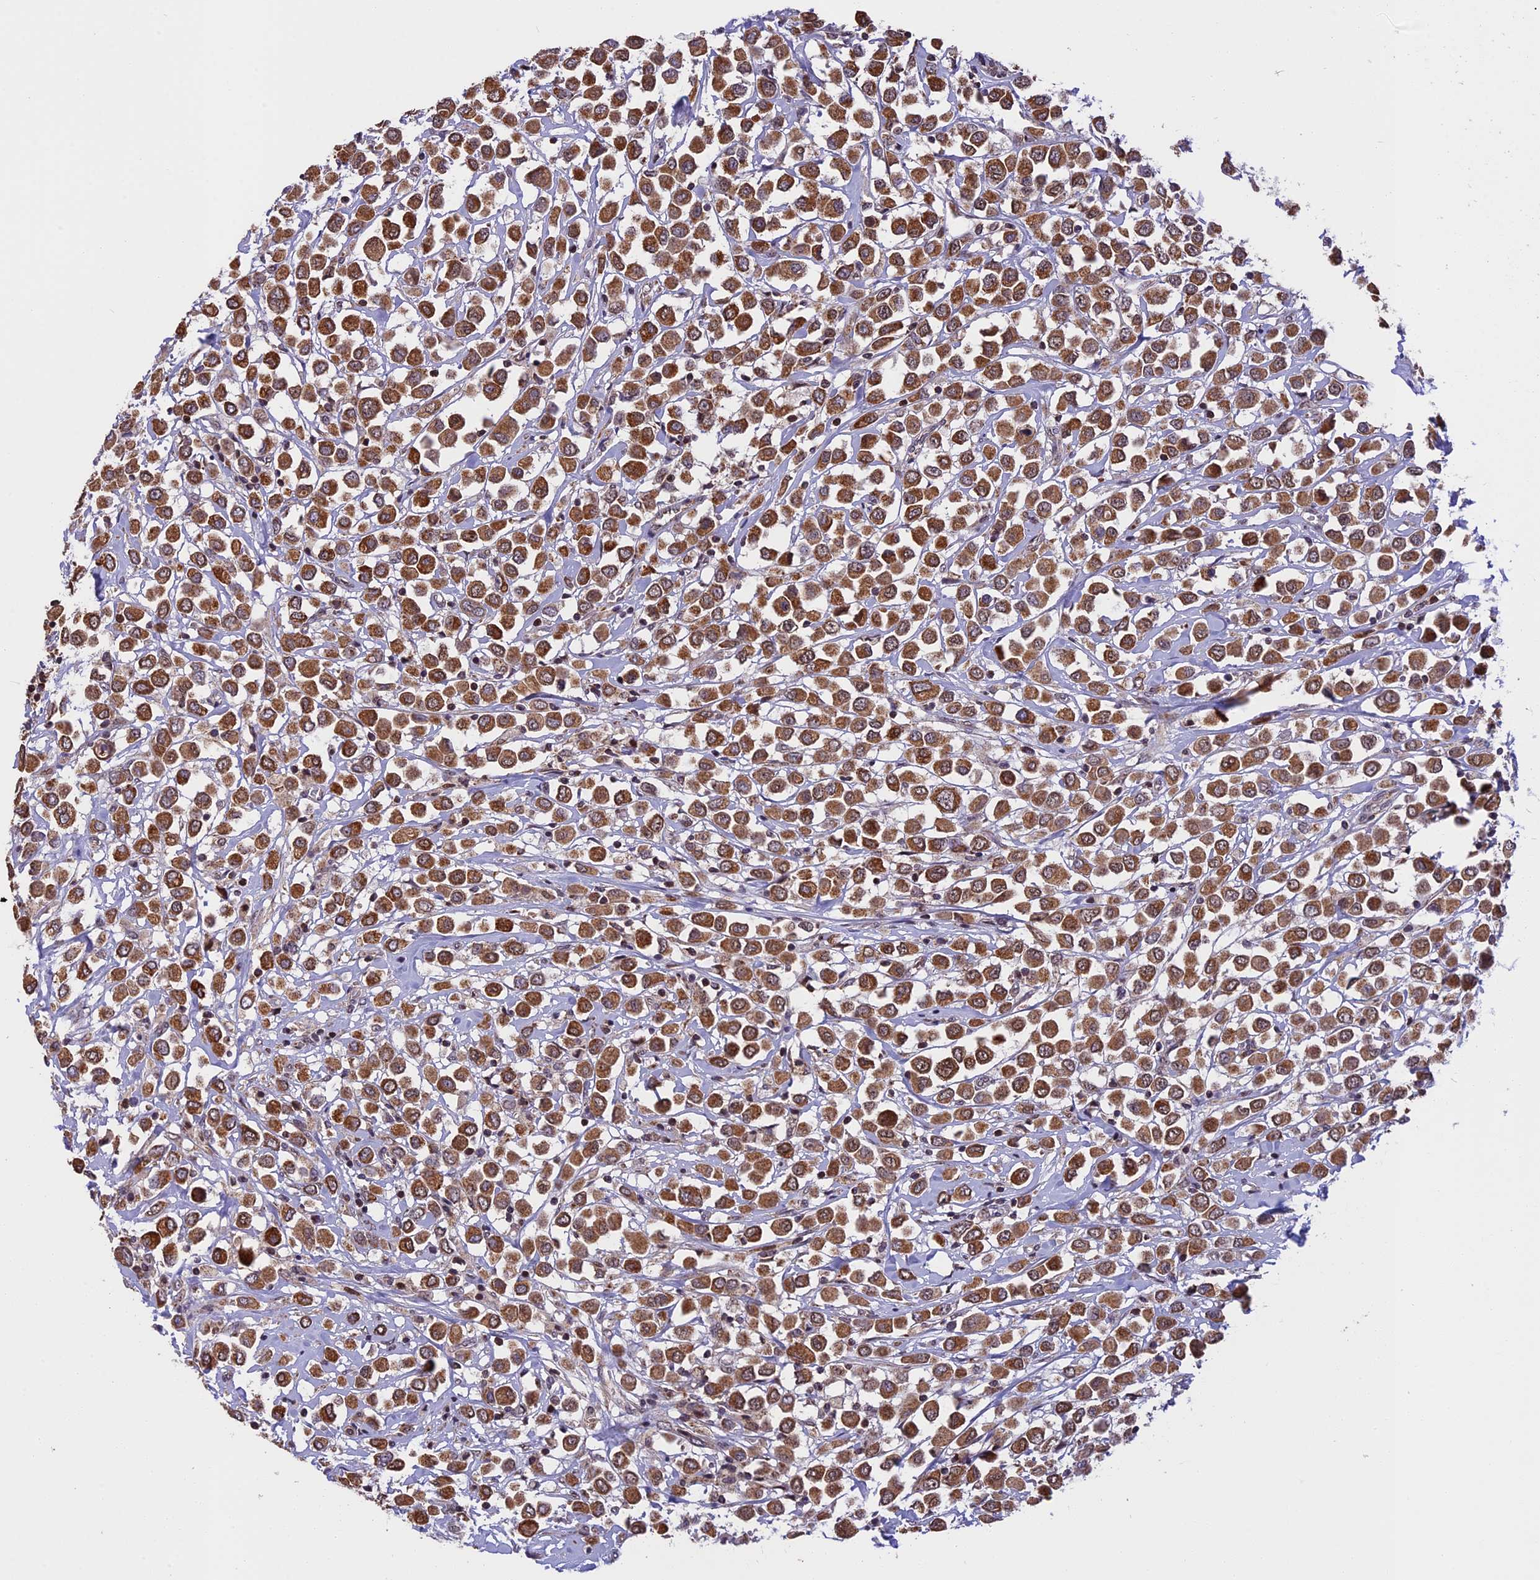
{"staining": {"intensity": "strong", "quantity": ">75%", "location": "cytoplasmic/membranous,nuclear"}, "tissue": "breast cancer", "cell_type": "Tumor cells", "image_type": "cancer", "snomed": [{"axis": "morphology", "description": "Duct carcinoma"}, {"axis": "topography", "description": "Breast"}], "caption": "Strong cytoplasmic/membranous and nuclear staining is appreciated in approximately >75% of tumor cells in infiltrating ductal carcinoma (breast).", "gene": "RERGL", "patient": {"sex": "female", "age": 61}}